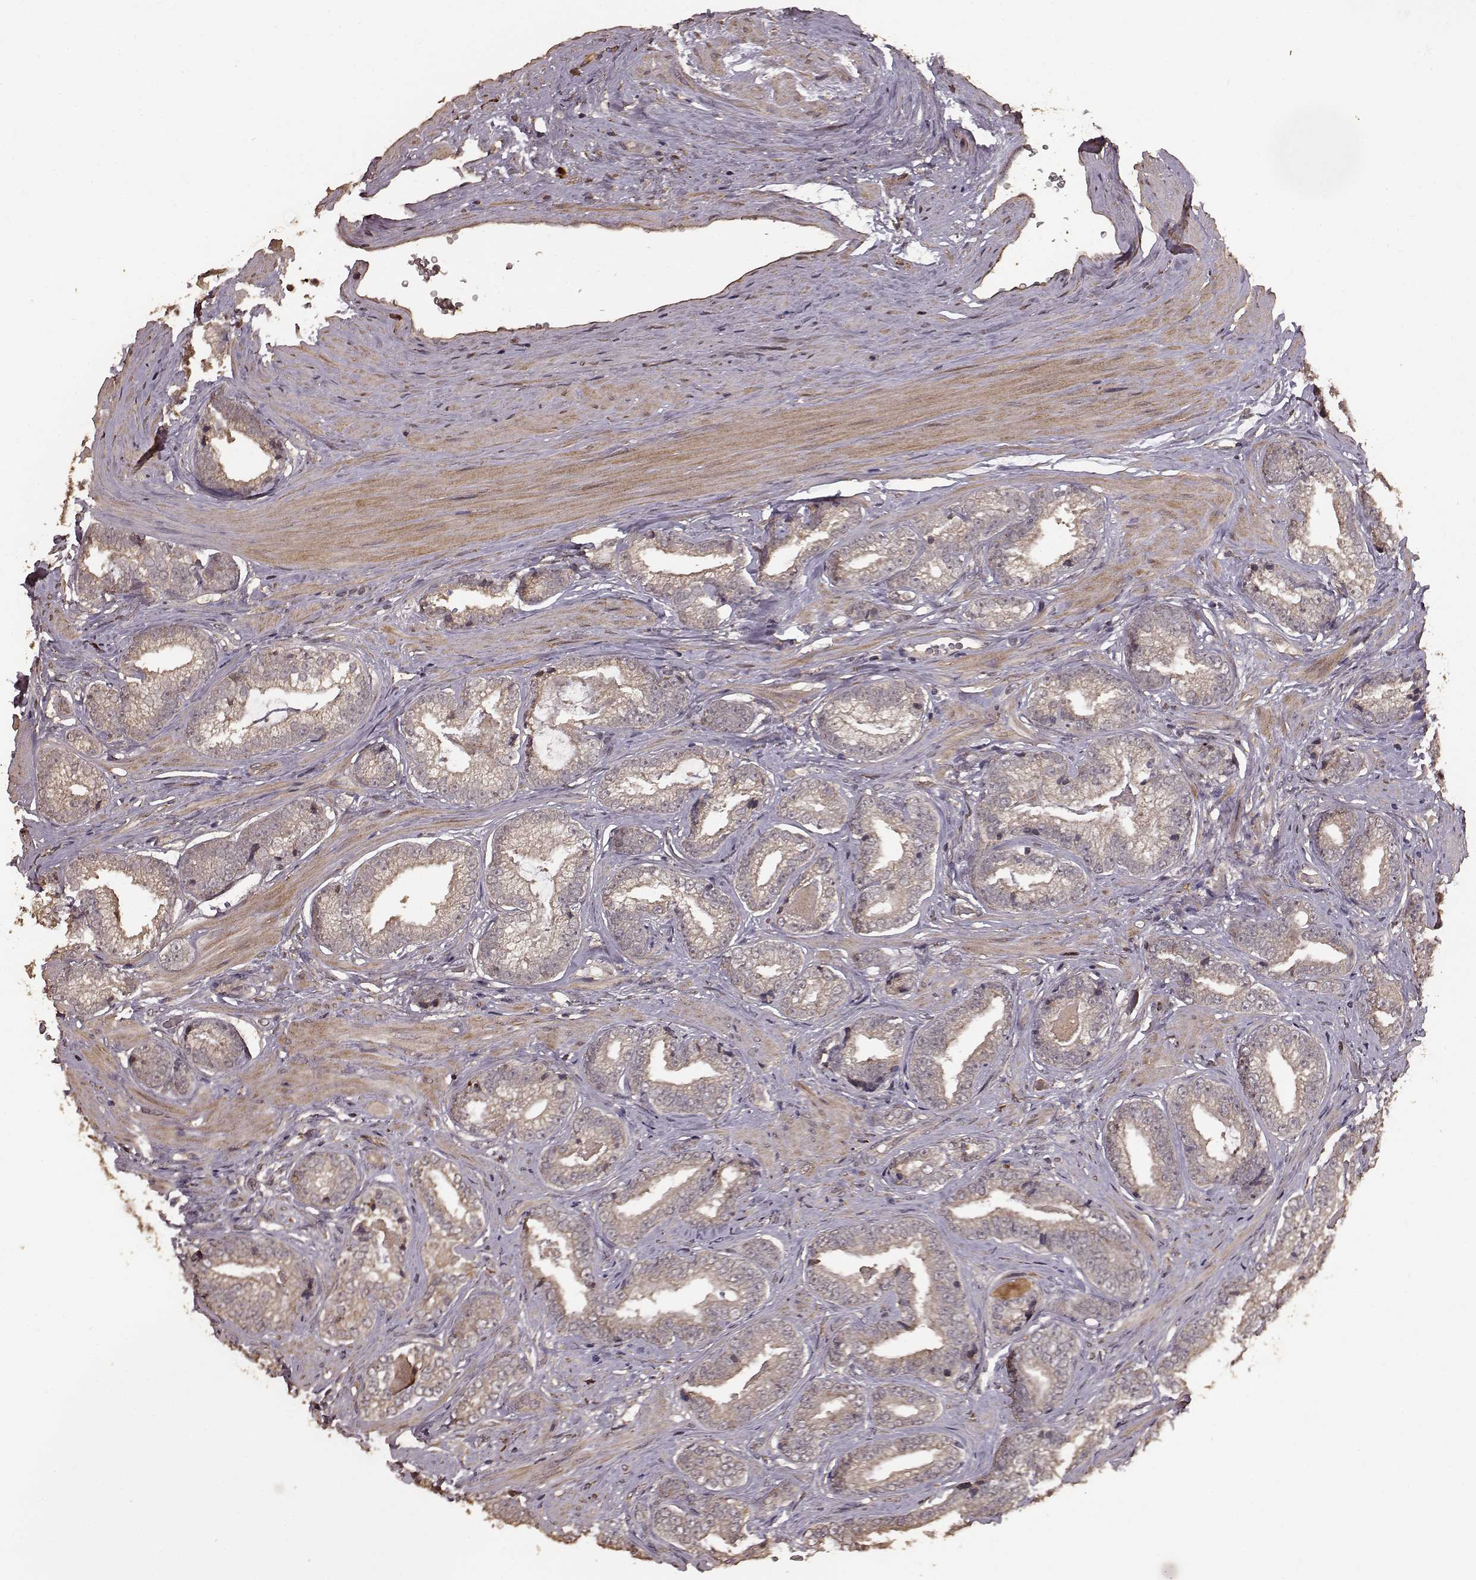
{"staining": {"intensity": "weak", "quantity": "25%-75%", "location": "cytoplasmic/membranous"}, "tissue": "prostate cancer", "cell_type": "Tumor cells", "image_type": "cancer", "snomed": [{"axis": "morphology", "description": "Adenocarcinoma, Low grade"}, {"axis": "topography", "description": "Prostate"}], "caption": "Prostate adenocarcinoma (low-grade) stained with DAB (3,3'-diaminobenzidine) IHC reveals low levels of weak cytoplasmic/membranous positivity in approximately 25%-75% of tumor cells. (DAB IHC with brightfield microscopy, high magnification).", "gene": "USP15", "patient": {"sex": "male", "age": 61}}